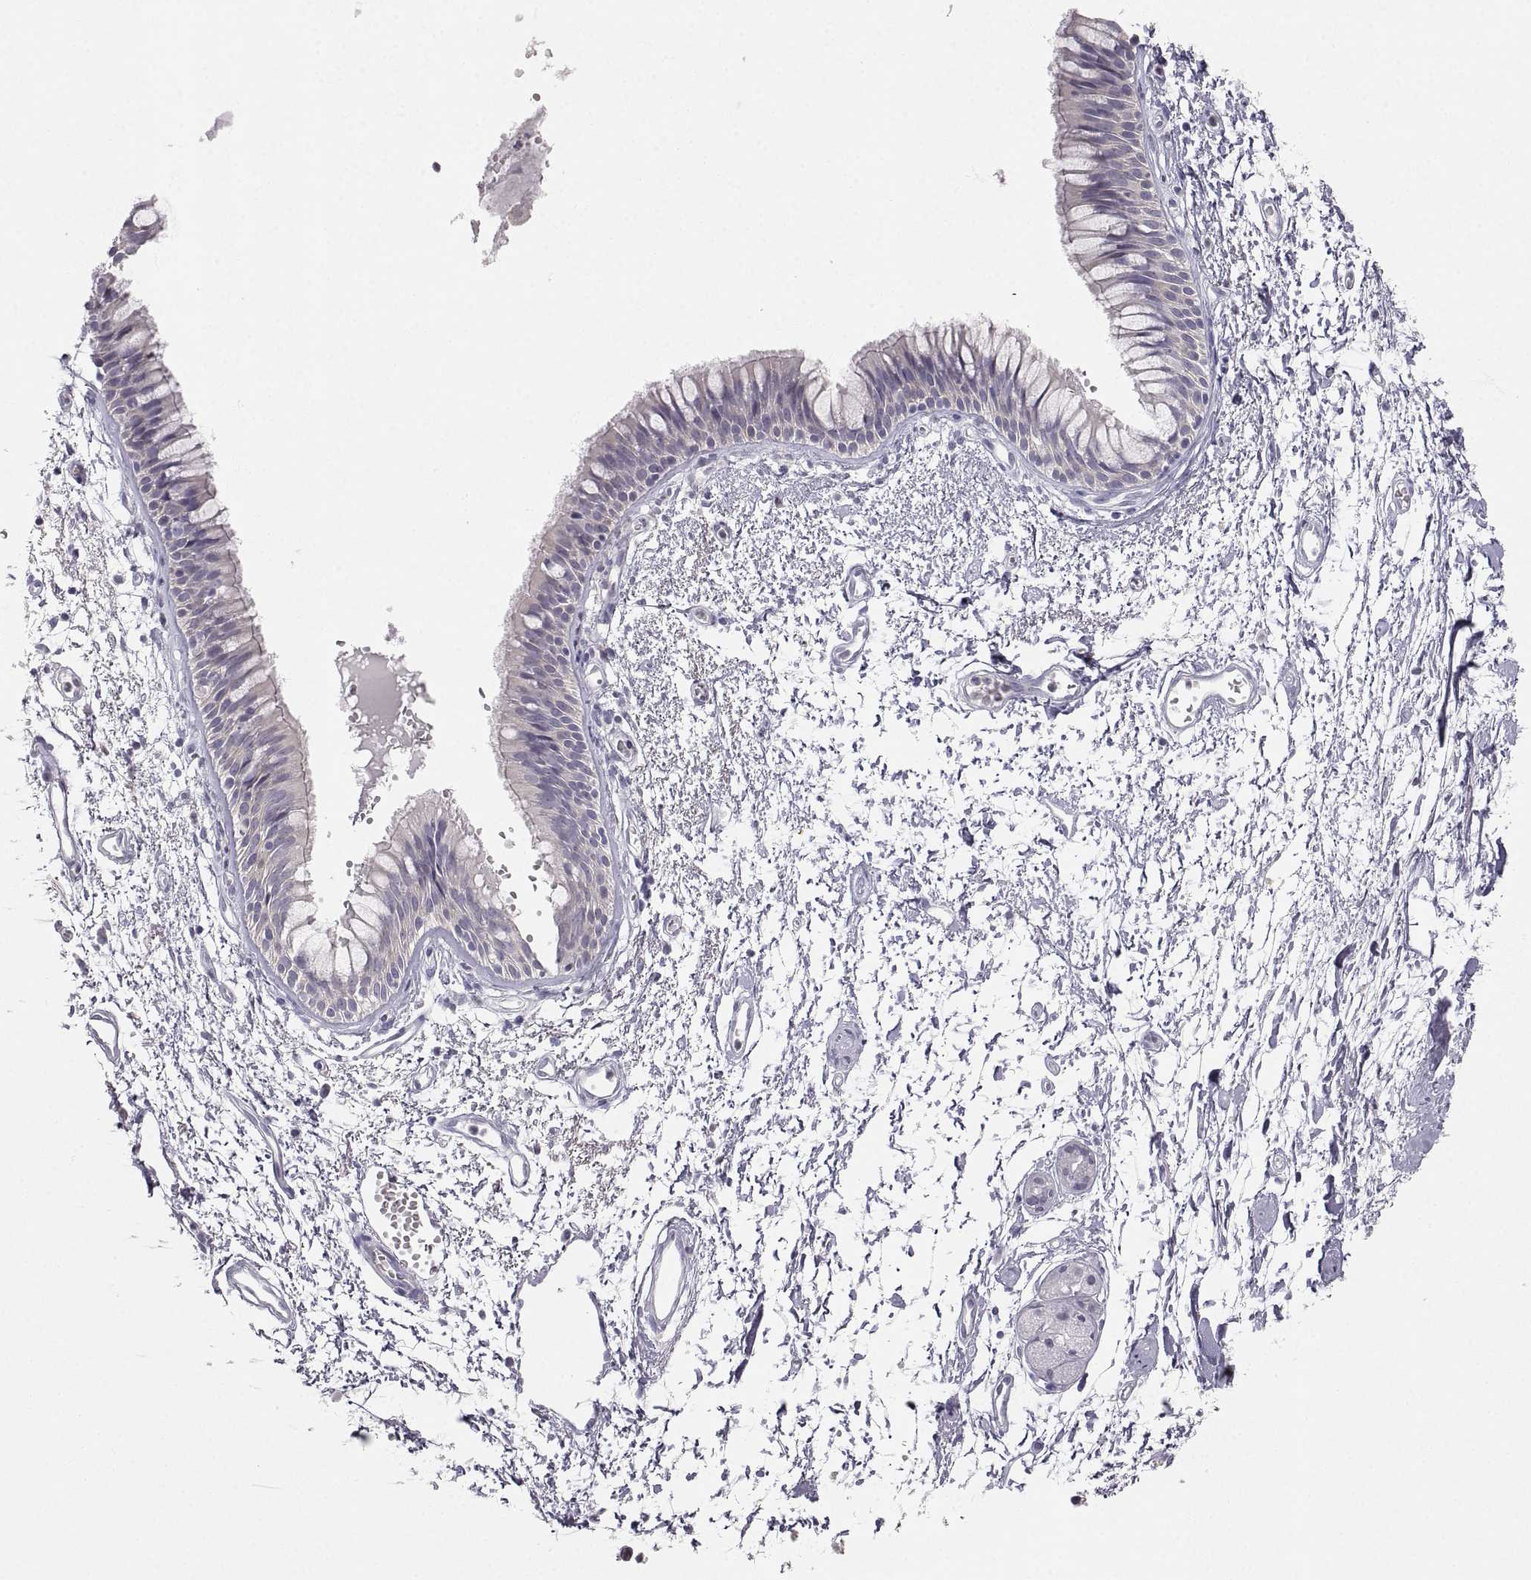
{"staining": {"intensity": "negative", "quantity": "none", "location": "none"}, "tissue": "bronchus", "cell_type": "Respiratory epithelial cells", "image_type": "normal", "snomed": [{"axis": "morphology", "description": "Normal tissue, NOS"}, {"axis": "topography", "description": "Cartilage tissue"}, {"axis": "topography", "description": "Bronchus"}], "caption": "A micrograph of bronchus stained for a protein reveals no brown staining in respiratory epithelial cells.", "gene": "ZNF185", "patient": {"sex": "male", "age": 66}}